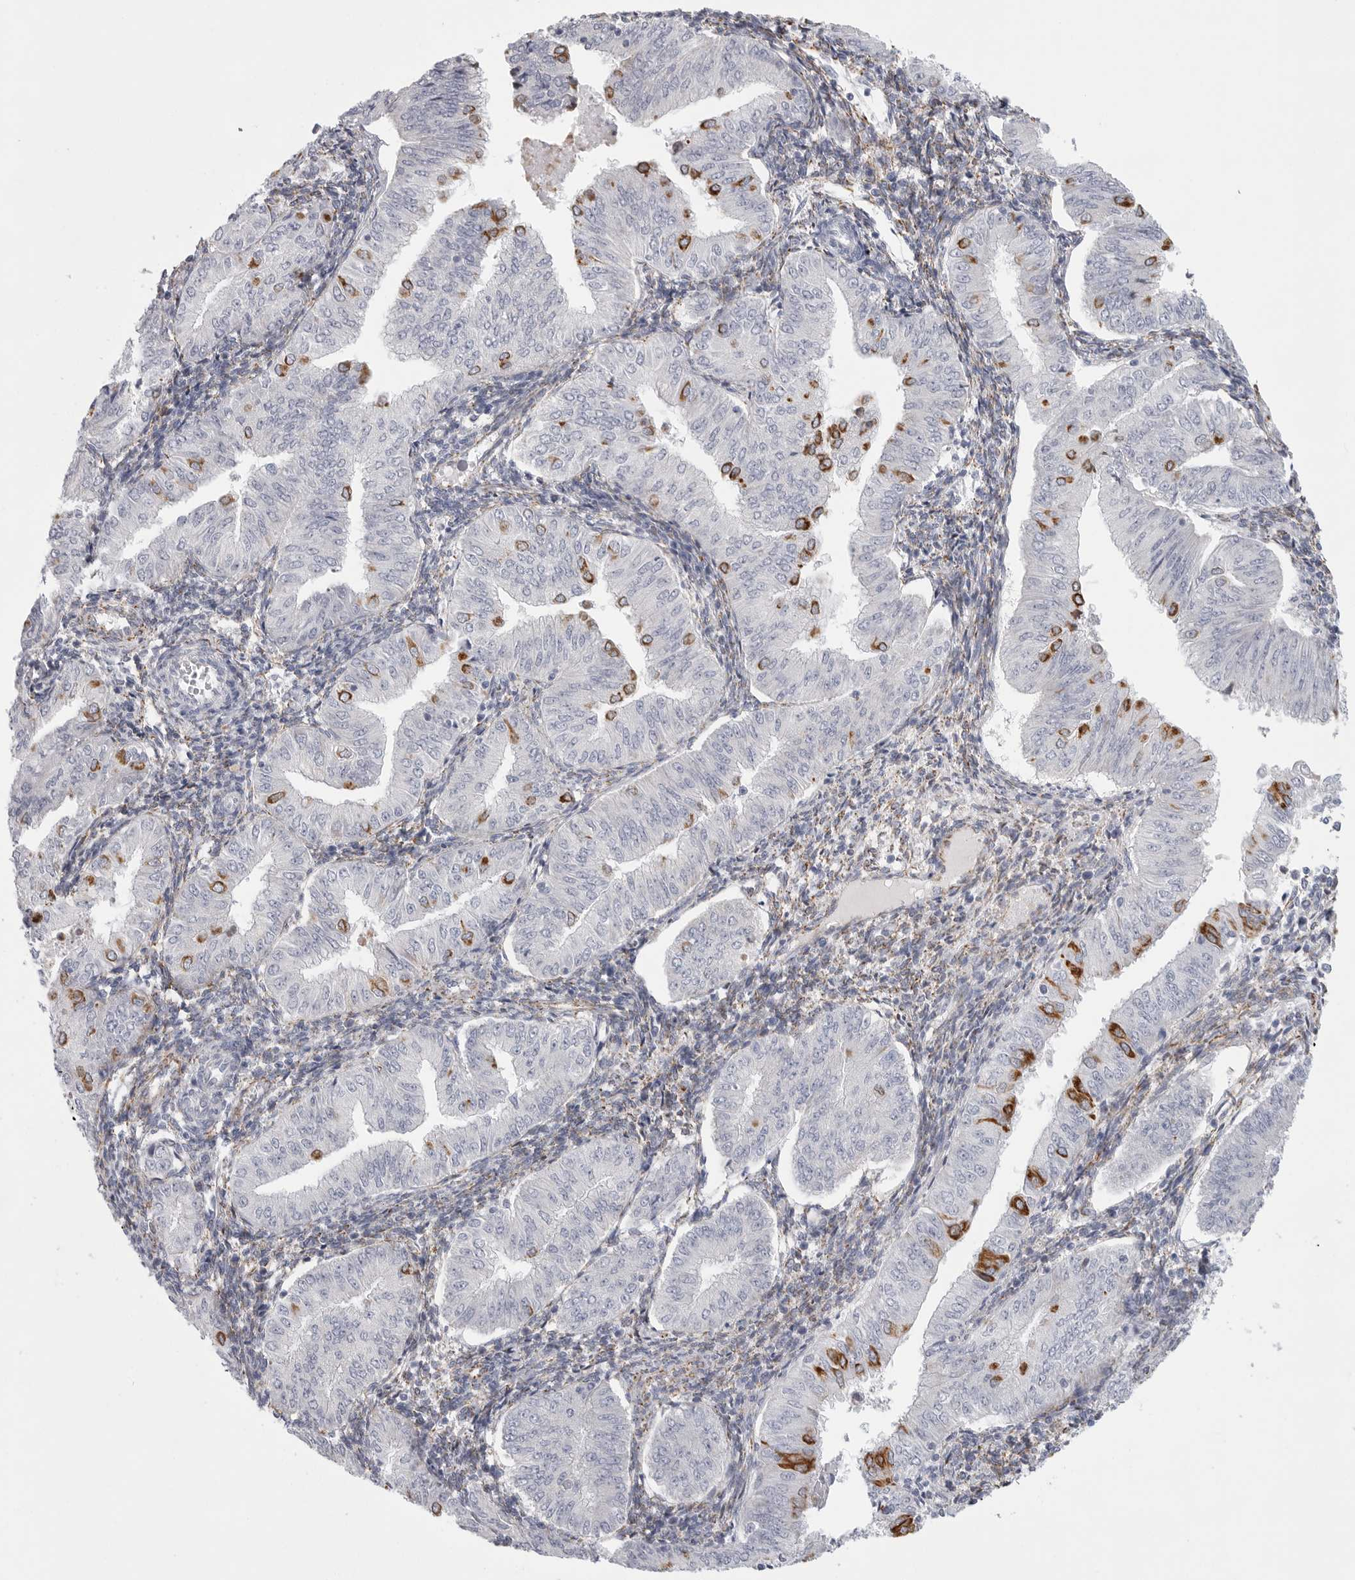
{"staining": {"intensity": "strong", "quantity": "<25%", "location": "cytoplasmic/membranous"}, "tissue": "endometrial cancer", "cell_type": "Tumor cells", "image_type": "cancer", "snomed": [{"axis": "morphology", "description": "Normal tissue, NOS"}, {"axis": "morphology", "description": "Adenocarcinoma, NOS"}, {"axis": "topography", "description": "Endometrium"}], "caption": "This photomicrograph exhibits IHC staining of human endometrial cancer, with medium strong cytoplasmic/membranous staining in about <25% of tumor cells.", "gene": "ELP3", "patient": {"sex": "female", "age": 53}}